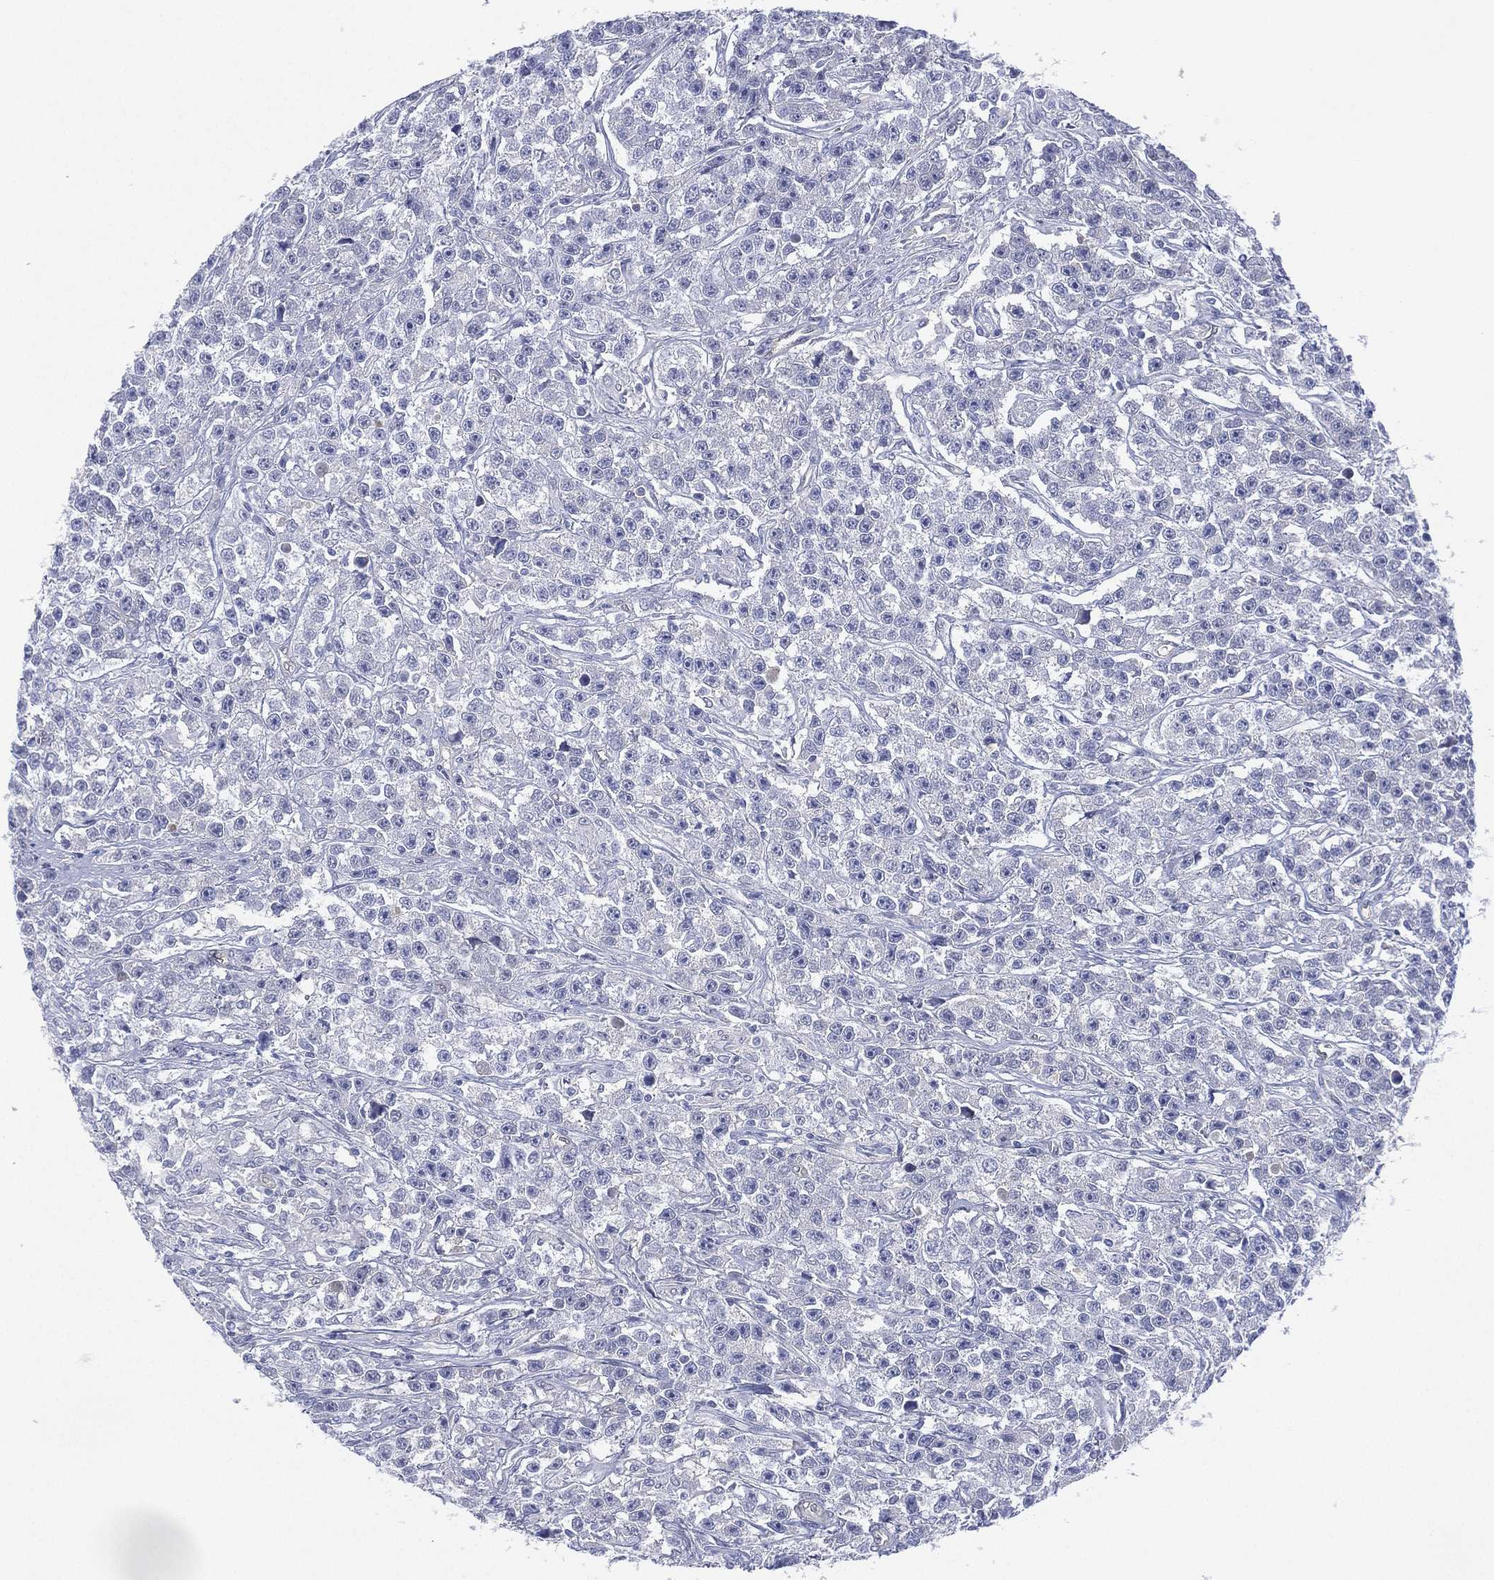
{"staining": {"intensity": "negative", "quantity": "none", "location": "none"}, "tissue": "testis cancer", "cell_type": "Tumor cells", "image_type": "cancer", "snomed": [{"axis": "morphology", "description": "Seminoma, NOS"}, {"axis": "topography", "description": "Testis"}], "caption": "Tumor cells show no significant protein positivity in seminoma (testis). (DAB (3,3'-diaminobenzidine) immunohistochemistry (IHC) with hematoxylin counter stain).", "gene": "DDAH1", "patient": {"sex": "male", "age": 59}}